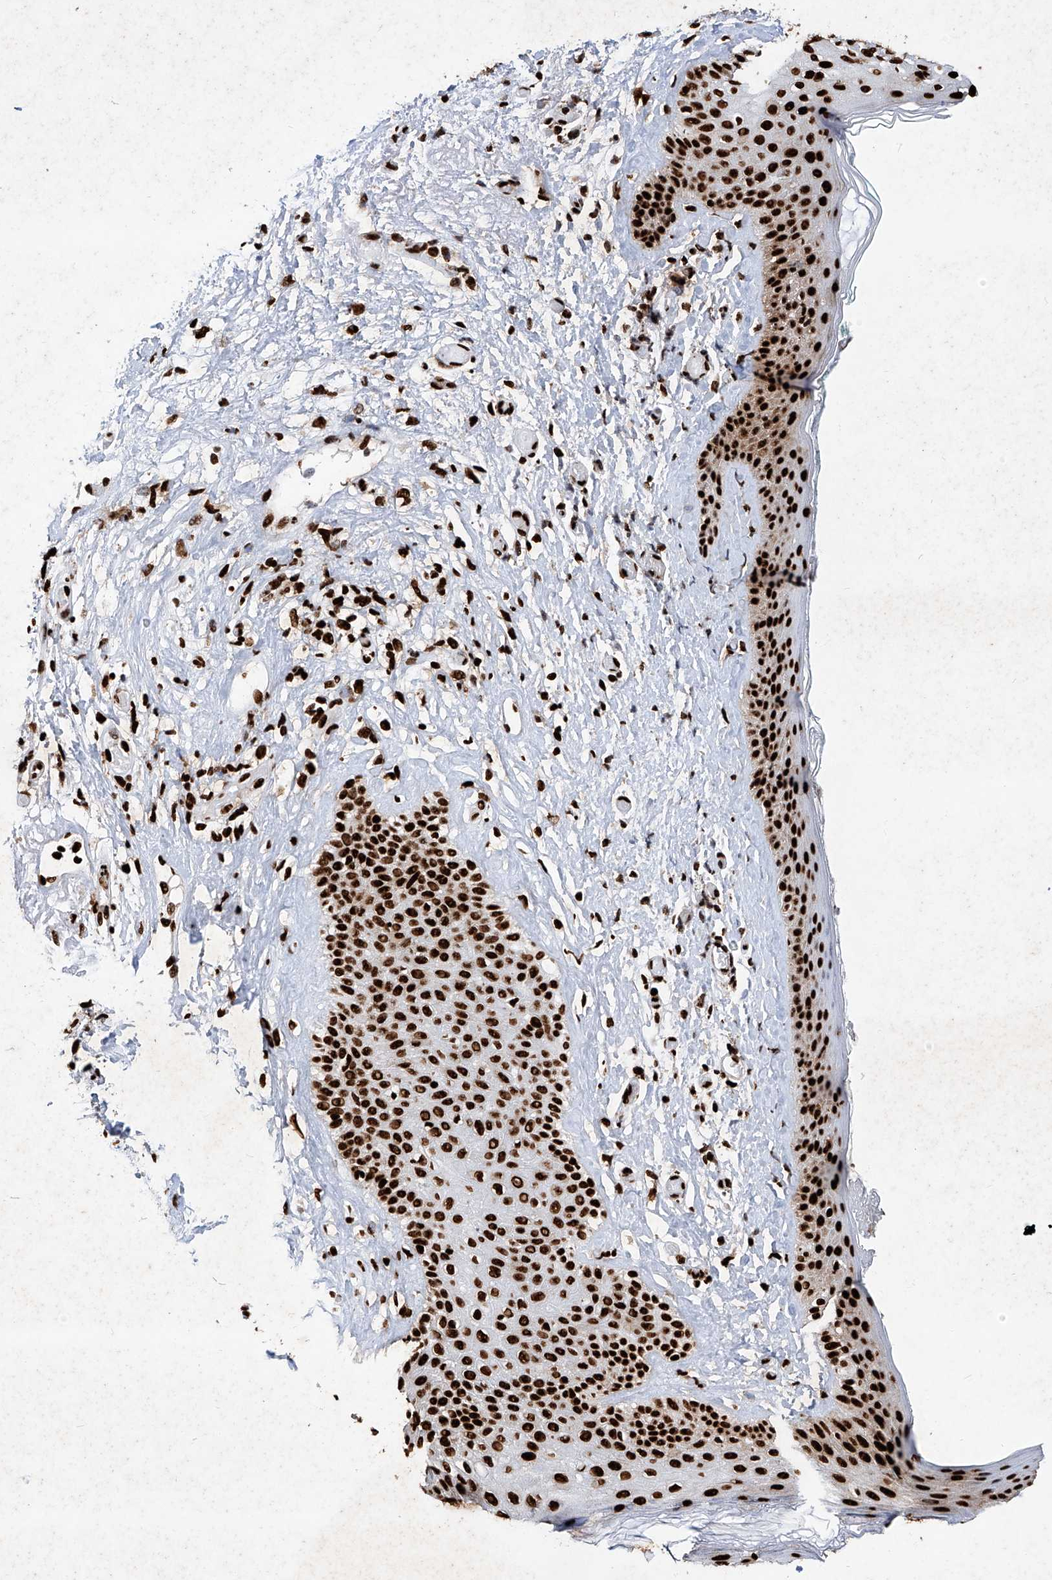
{"staining": {"intensity": "strong", "quantity": ">75%", "location": "nuclear"}, "tissue": "skin cancer", "cell_type": "Tumor cells", "image_type": "cancer", "snomed": [{"axis": "morphology", "description": "Basal cell carcinoma"}, {"axis": "topography", "description": "Skin"}], "caption": "Skin cancer stained with DAB (3,3'-diaminobenzidine) immunohistochemistry (IHC) reveals high levels of strong nuclear staining in about >75% of tumor cells.", "gene": "SRSF6", "patient": {"sex": "female", "age": 84}}